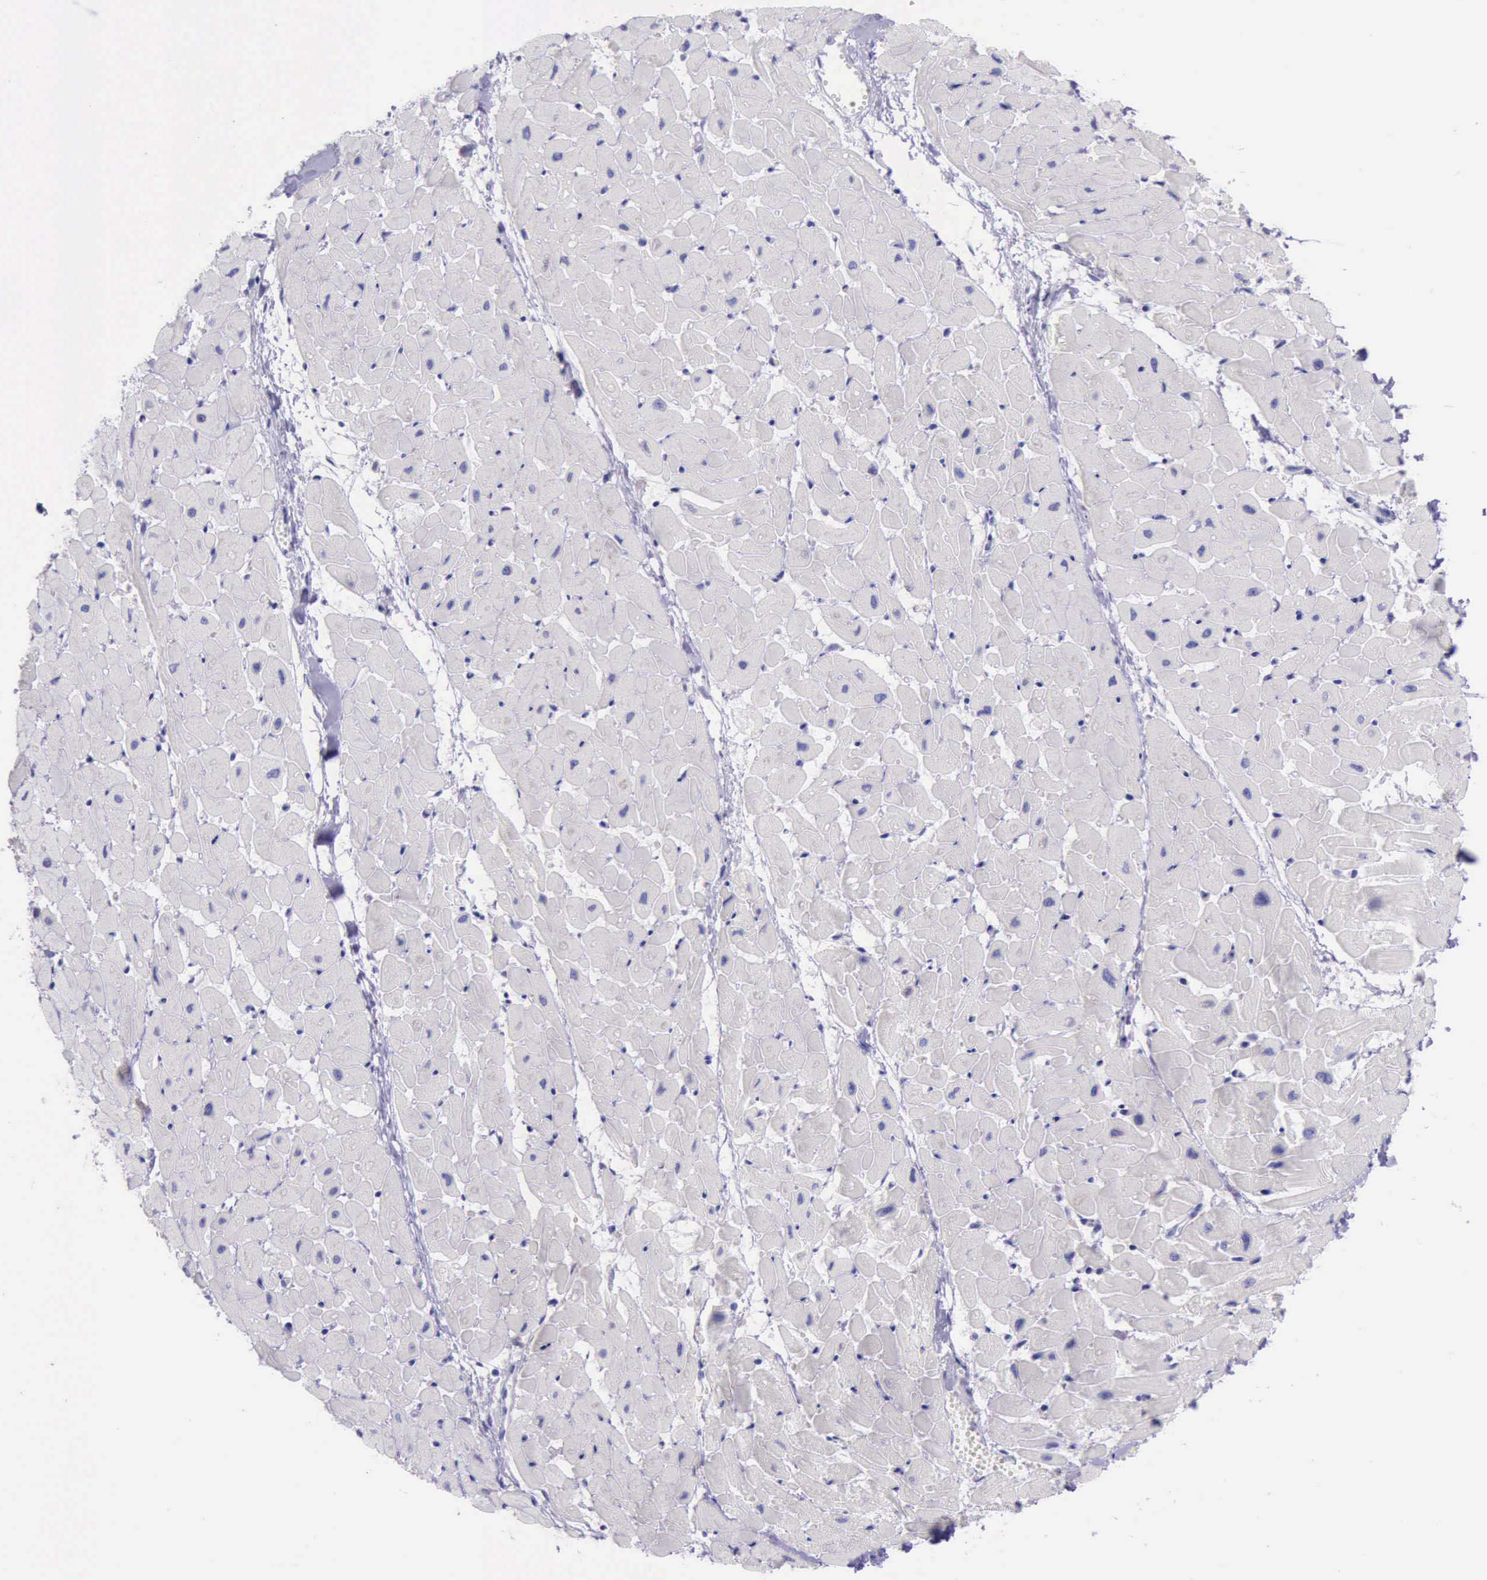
{"staining": {"intensity": "negative", "quantity": "none", "location": "none"}, "tissue": "heart muscle", "cell_type": "Cardiomyocytes", "image_type": "normal", "snomed": [{"axis": "morphology", "description": "Normal tissue, NOS"}, {"axis": "topography", "description": "Heart"}], "caption": "A micrograph of heart muscle stained for a protein displays no brown staining in cardiomyocytes.", "gene": "BTK", "patient": {"sex": "female", "age": 19}}